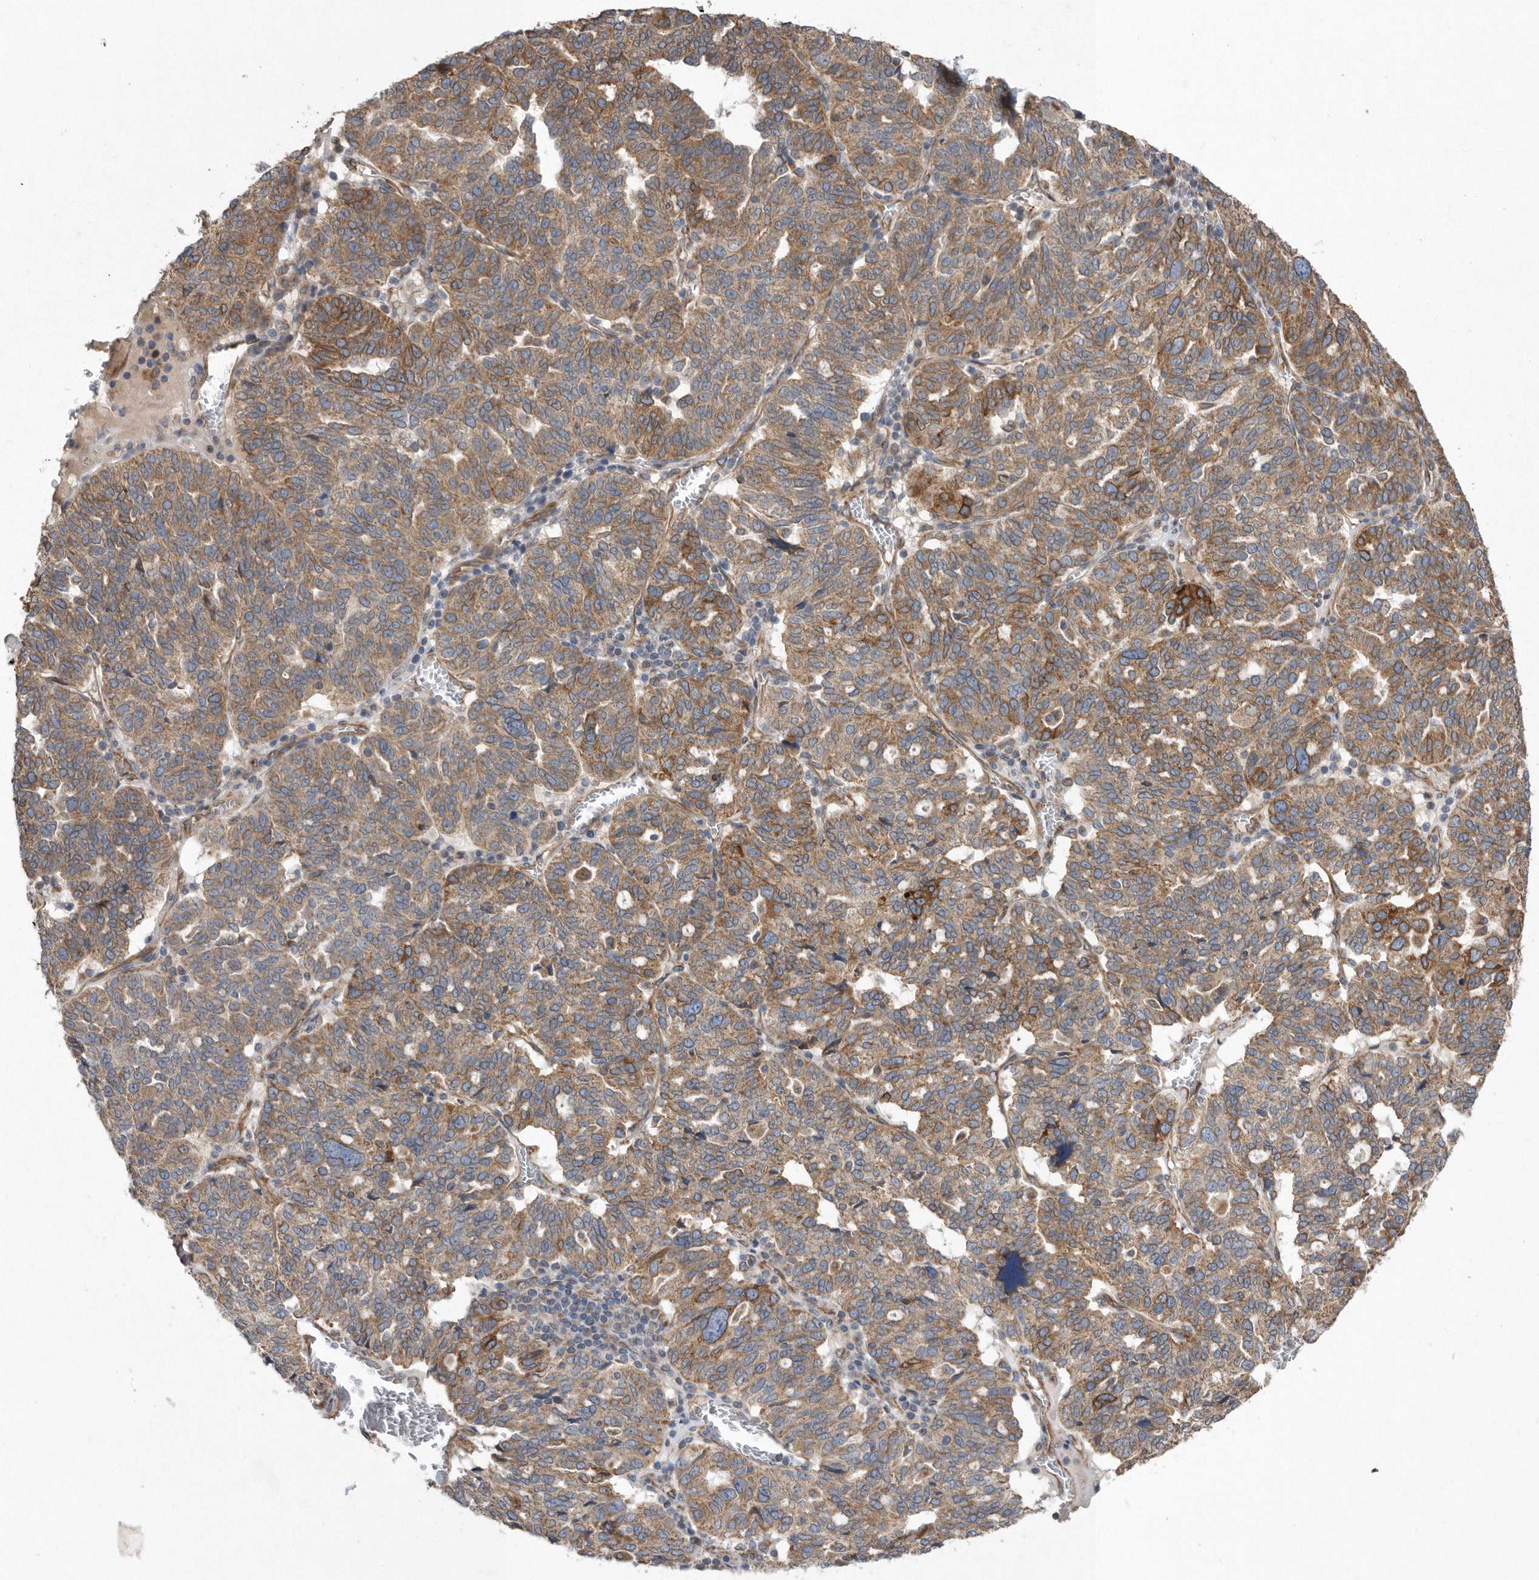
{"staining": {"intensity": "moderate", "quantity": ">75%", "location": "cytoplasmic/membranous"}, "tissue": "ovarian cancer", "cell_type": "Tumor cells", "image_type": "cancer", "snomed": [{"axis": "morphology", "description": "Cystadenocarcinoma, serous, NOS"}, {"axis": "topography", "description": "Ovary"}], "caption": "Immunohistochemistry (IHC) histopathology image of neoplastic tissue: human ovarian serous cystadenocarcinoma stained using immunohistochemistry (IHC) demonstrates medium levels of moderate protein expression localized specifically in the cytoplasmic/membranous of tumor cells, appearing as a cytoplasmic/membranous brown color.", "gene": "PON2", "patient": {"sex": "female", "age": 59}}